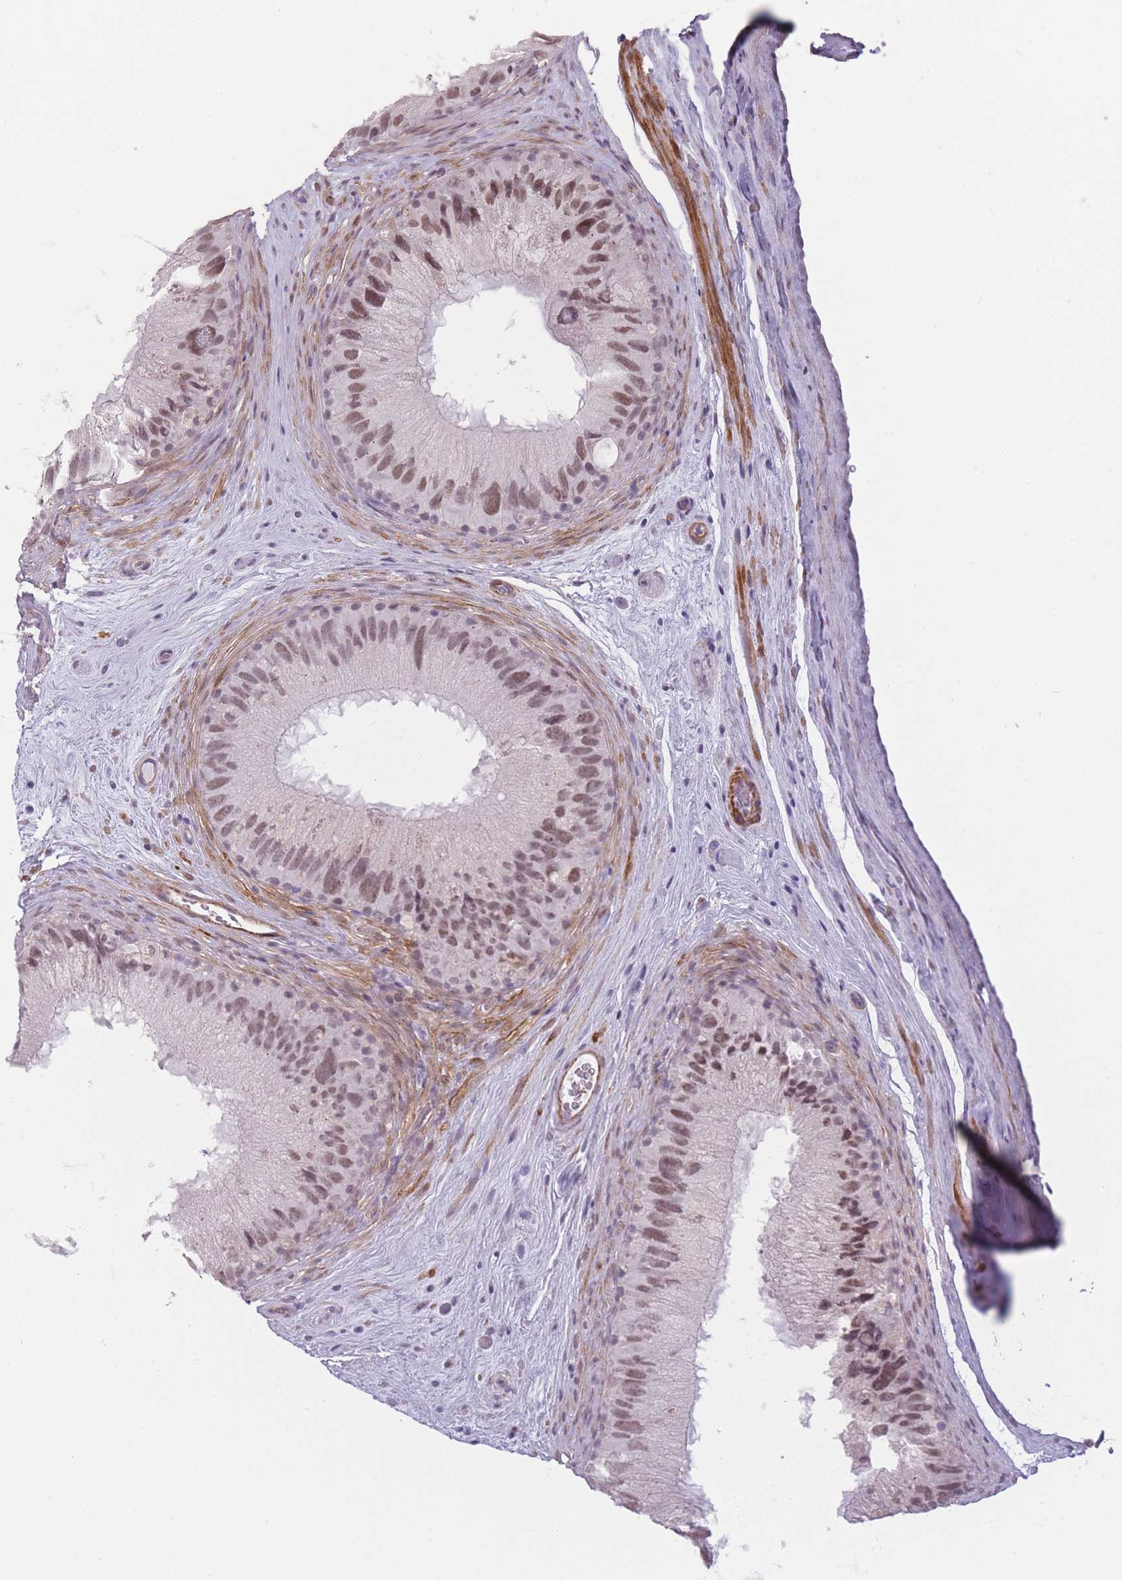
{"staining": {"intensity": "moderate", "quantity": ">75%", "location": "nuclear"}, "tissue": "epididymis", "cell_type": "Glandular cells", "image_type": "normal", "snomed": [{"axis": "morphology", "description": "Normal tissue, NOS"}, {"axis": "topography", "description": "Epididymis"}], "caption": "Immunohistochemistry photomicrograph of benign human epididymis stained for a protein (brown), which exhibits medium levels of moderate nuclear positivity in about >75% of glandular cells.", "gene": "SIN3B", "patient": {"sex": "male", "age": 50}}